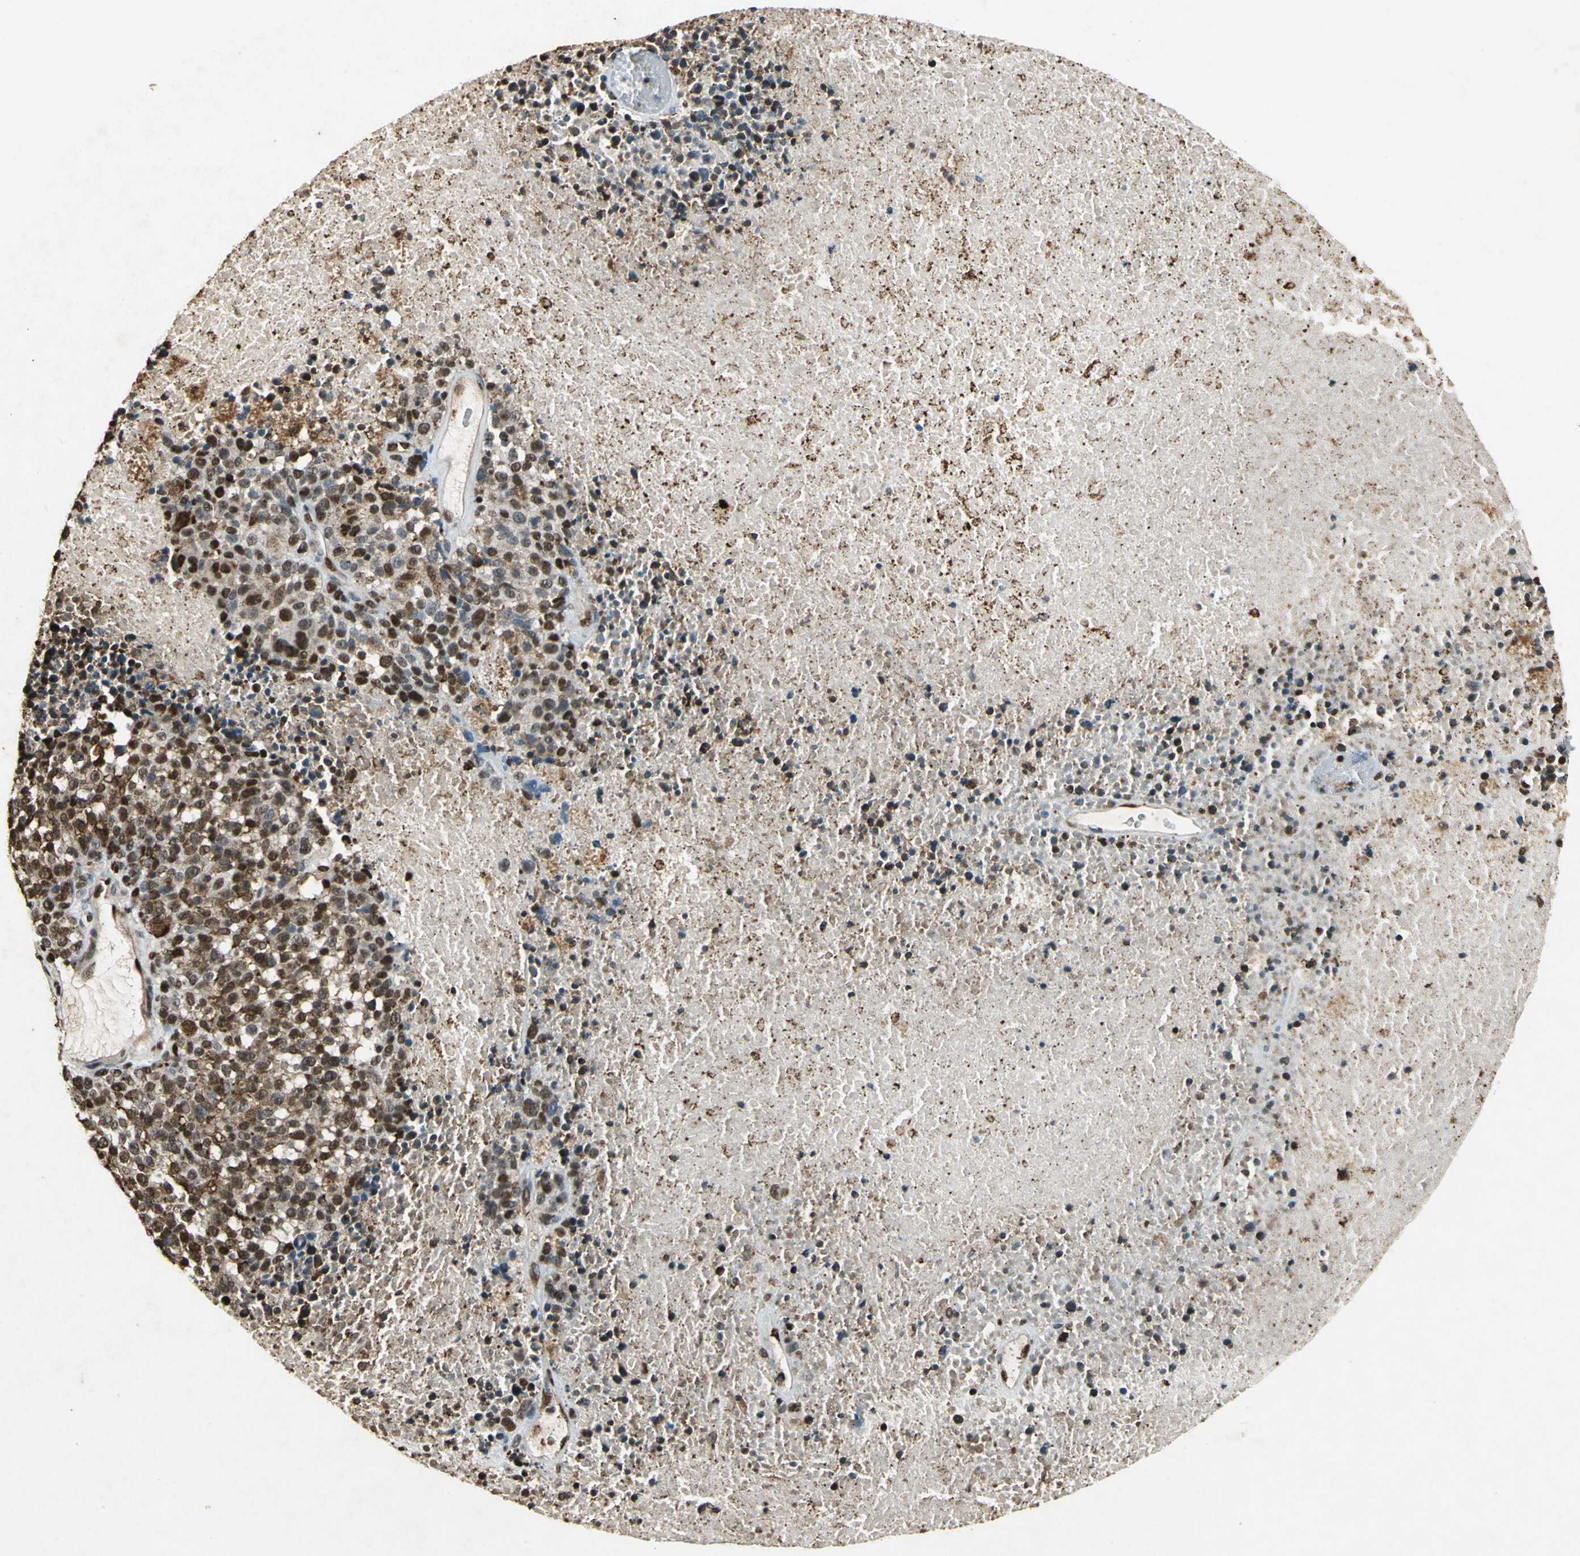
{"staining": {"intensity": "moderate", "quantity": ">75%", "location": "cytoplasmic/membranous,nuclear"}, "tissue": "melanoma", "cell_type": "Tumor cells", "image_type": "cancer", "snomed": [{"axis": "morphology", "description": "Malignant melanoma, Metastatic site"}, {"axis": "topography", "description": "Cerebral cortex"}], "caption": "Approximately >75% of tumor cells in malignant melanoma (metastatic site) reveal moderate cytoplasmic/membranous and nuclear protein expression as visualized by brown immunohistochemical staining.", "gene": "ANP32A", "patient": {"sex": "female", "age": 52}}